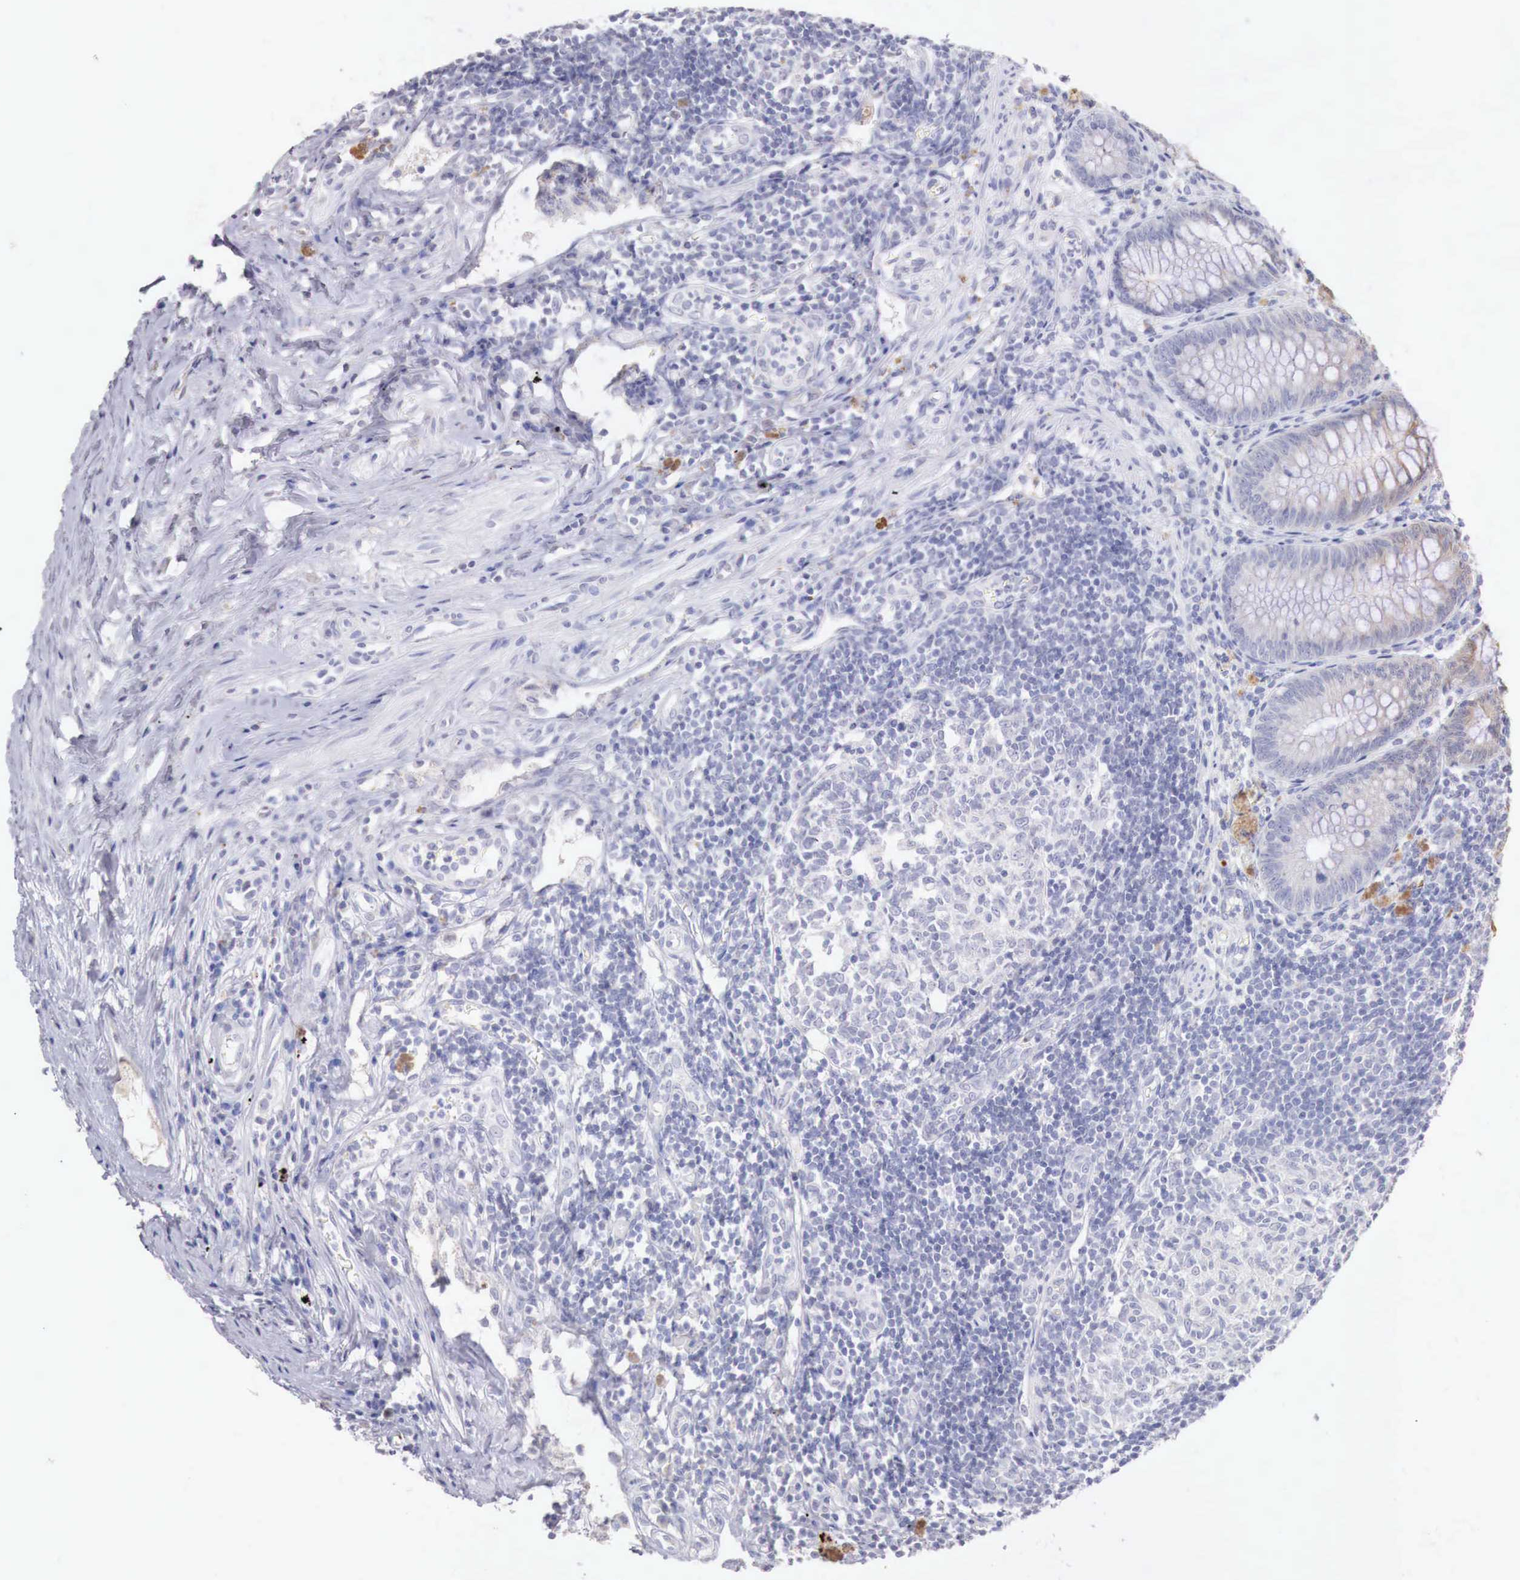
{"staining": {"intensity": "moderate", "quantity": "25%-75%", "location": "cytoplasmic/membranous"}, "tissue": "appendix", "cell_type": "Glandular cells", "image_type": "normal", "snomed": [{"axis": "morphology", "description": "Normal tissue, NOS"}, {"axis": "topography", "description": "Appendix"}], "caption": "Protein analysis of unremarkable appendix displays moderate cytoplasmic/membranous staining in approximately 25%-75% of glandular cells. (DAB (3,3'-diaminobenzidine) = brown stain, brightfield microscopy at high magnification).", "gene": "ITIH6", "patient": {"sex": "female", "age": 34}}